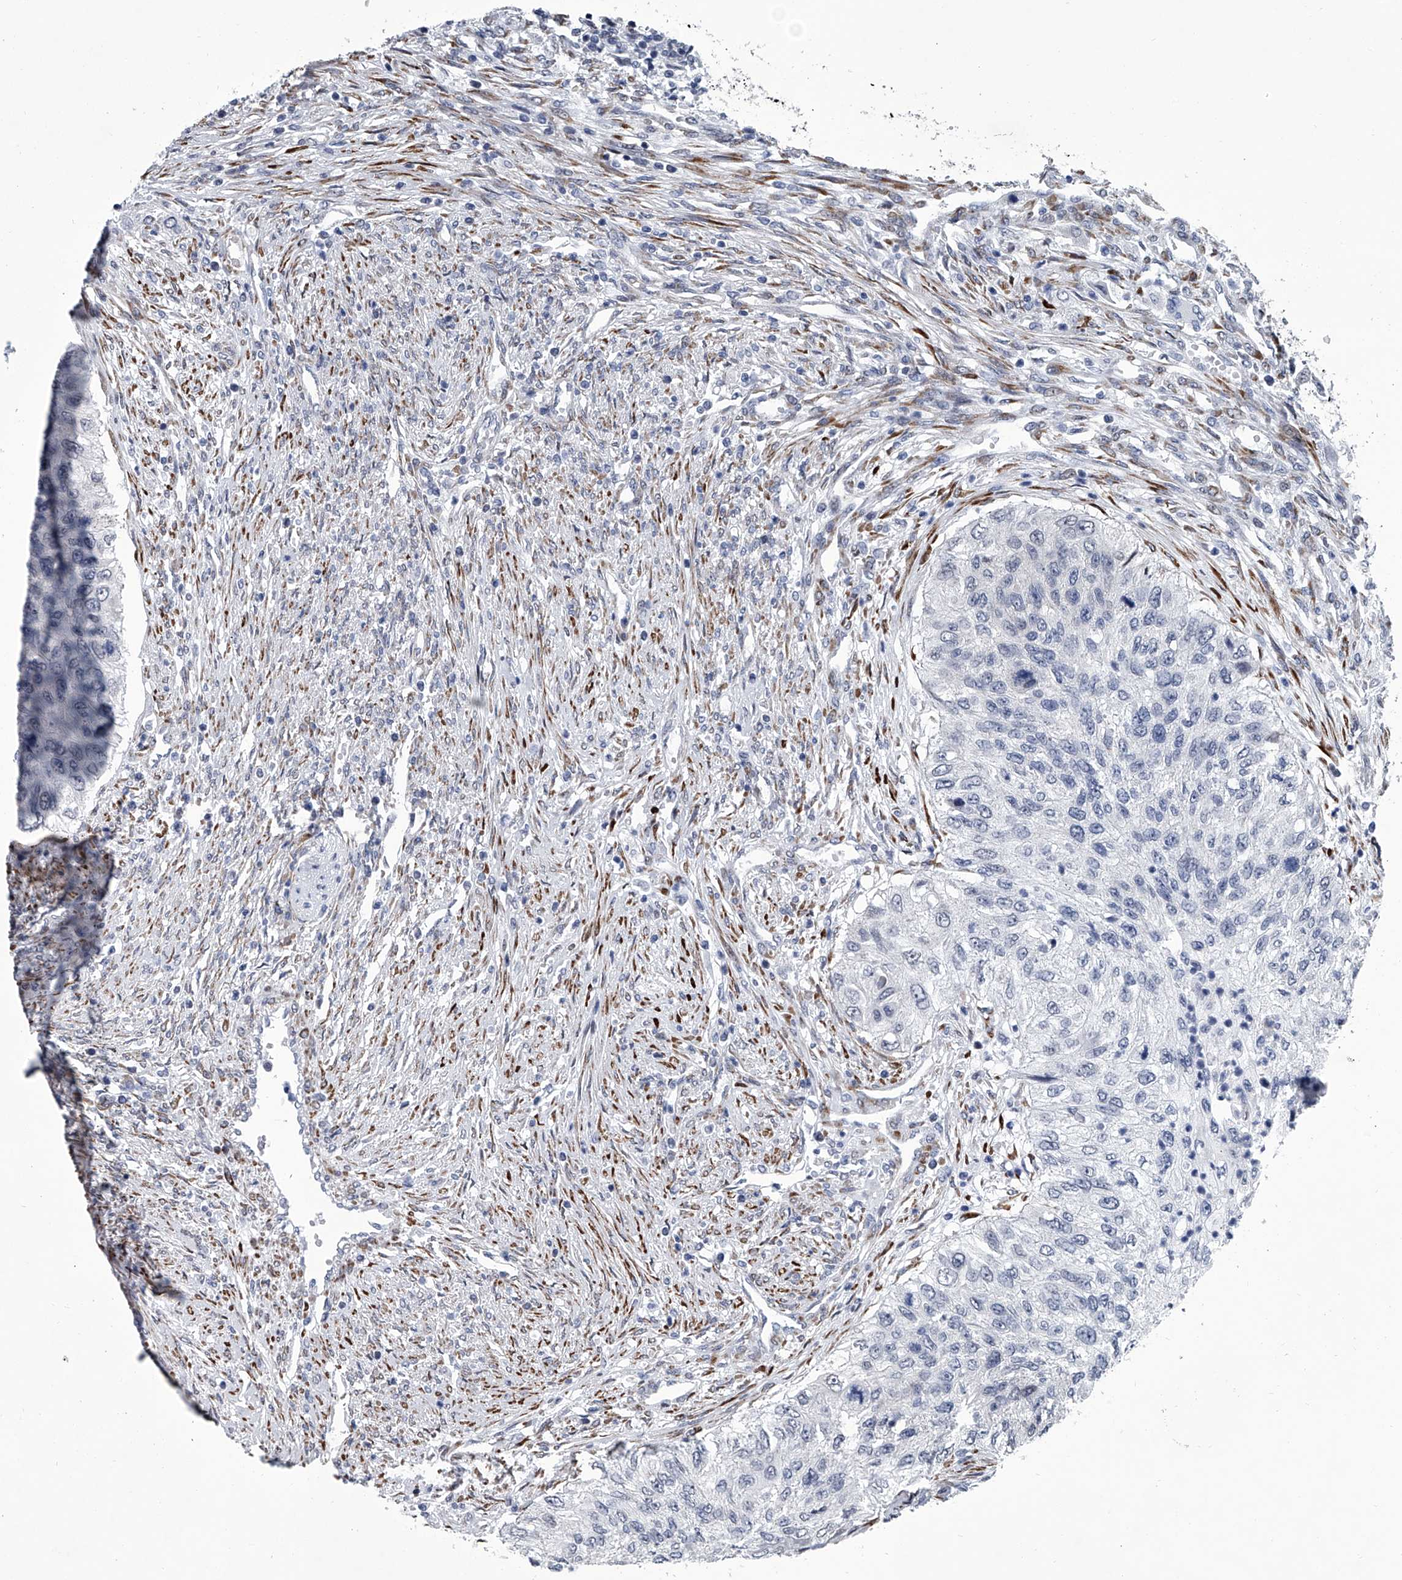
{"staining": {"intensity": "negative", "quantity": "none", "location": "none"}, "tissue": "urothelial cancer", "cell_type": "Tumor cells", "image_type": "cancer", "snomed": [{"axis": "morphology", "description": "Urothelial carcinoma, High grade"}, {"axis": "topography", "description": "Urinary bladder"}], "caption": "Immunohistochemical staining of urothelial carcinoma (high-grade) displays no significant positivity in tumor cells.", "gene": "PPP2R5D", "patient": {"sex": "female", "age": 60}}